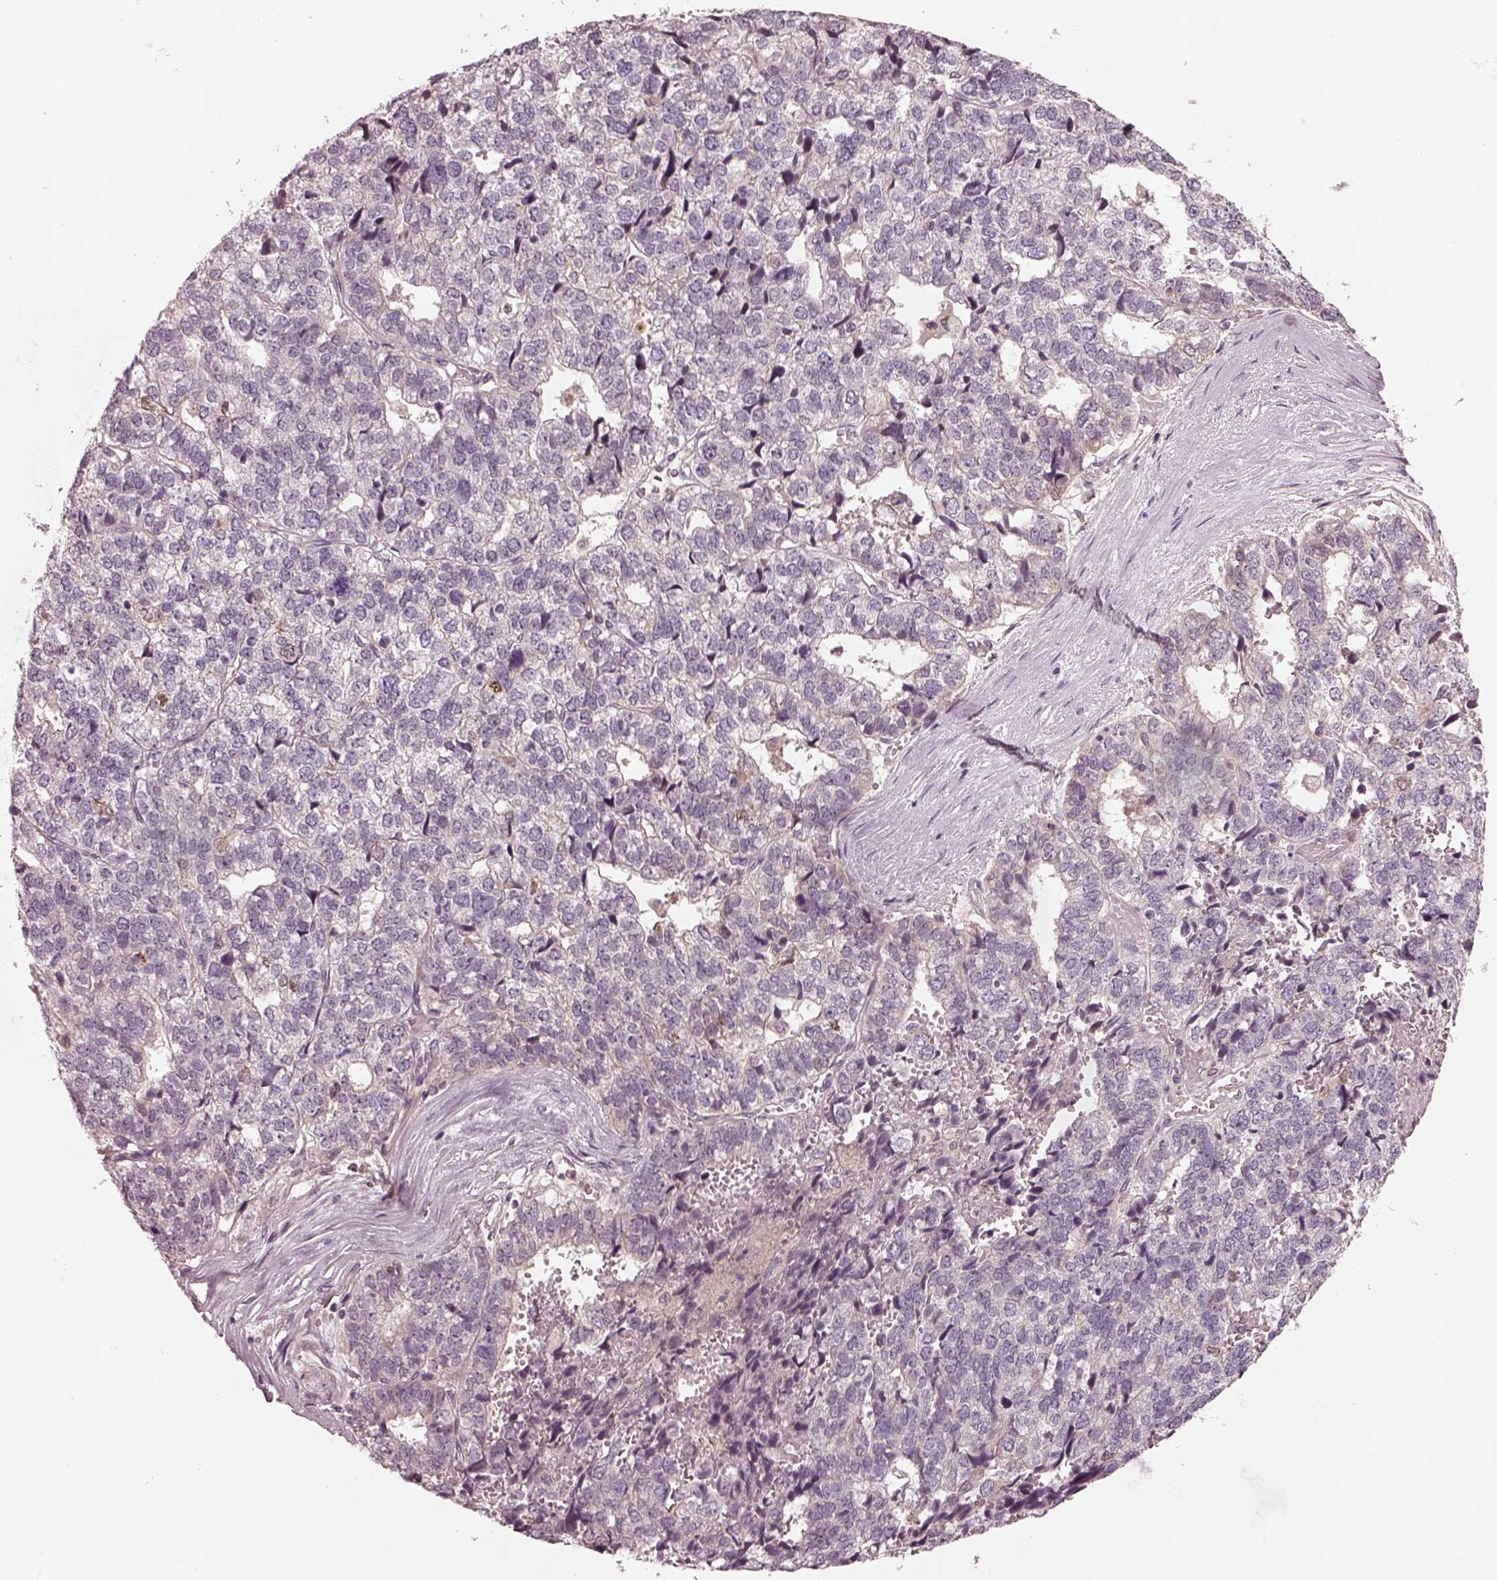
{"staining": {"intensity": "negative", "quantity": "none", "location": "none"}, "tissue": "stomach cancer", "cell_type": "Tumor cells", "image_type": "cancer", "snomed": [{"axis": "morphology", "description": "Adenocarcinoma, NOS"}, {"axis": "topography", "description": "Stomach"}], "caption": "Tumor cells show no significant staining in stomach cancer (adenocarcinoma).", "gene": "SDCBP2", "patient": {"sex": "male", "age": 69}}